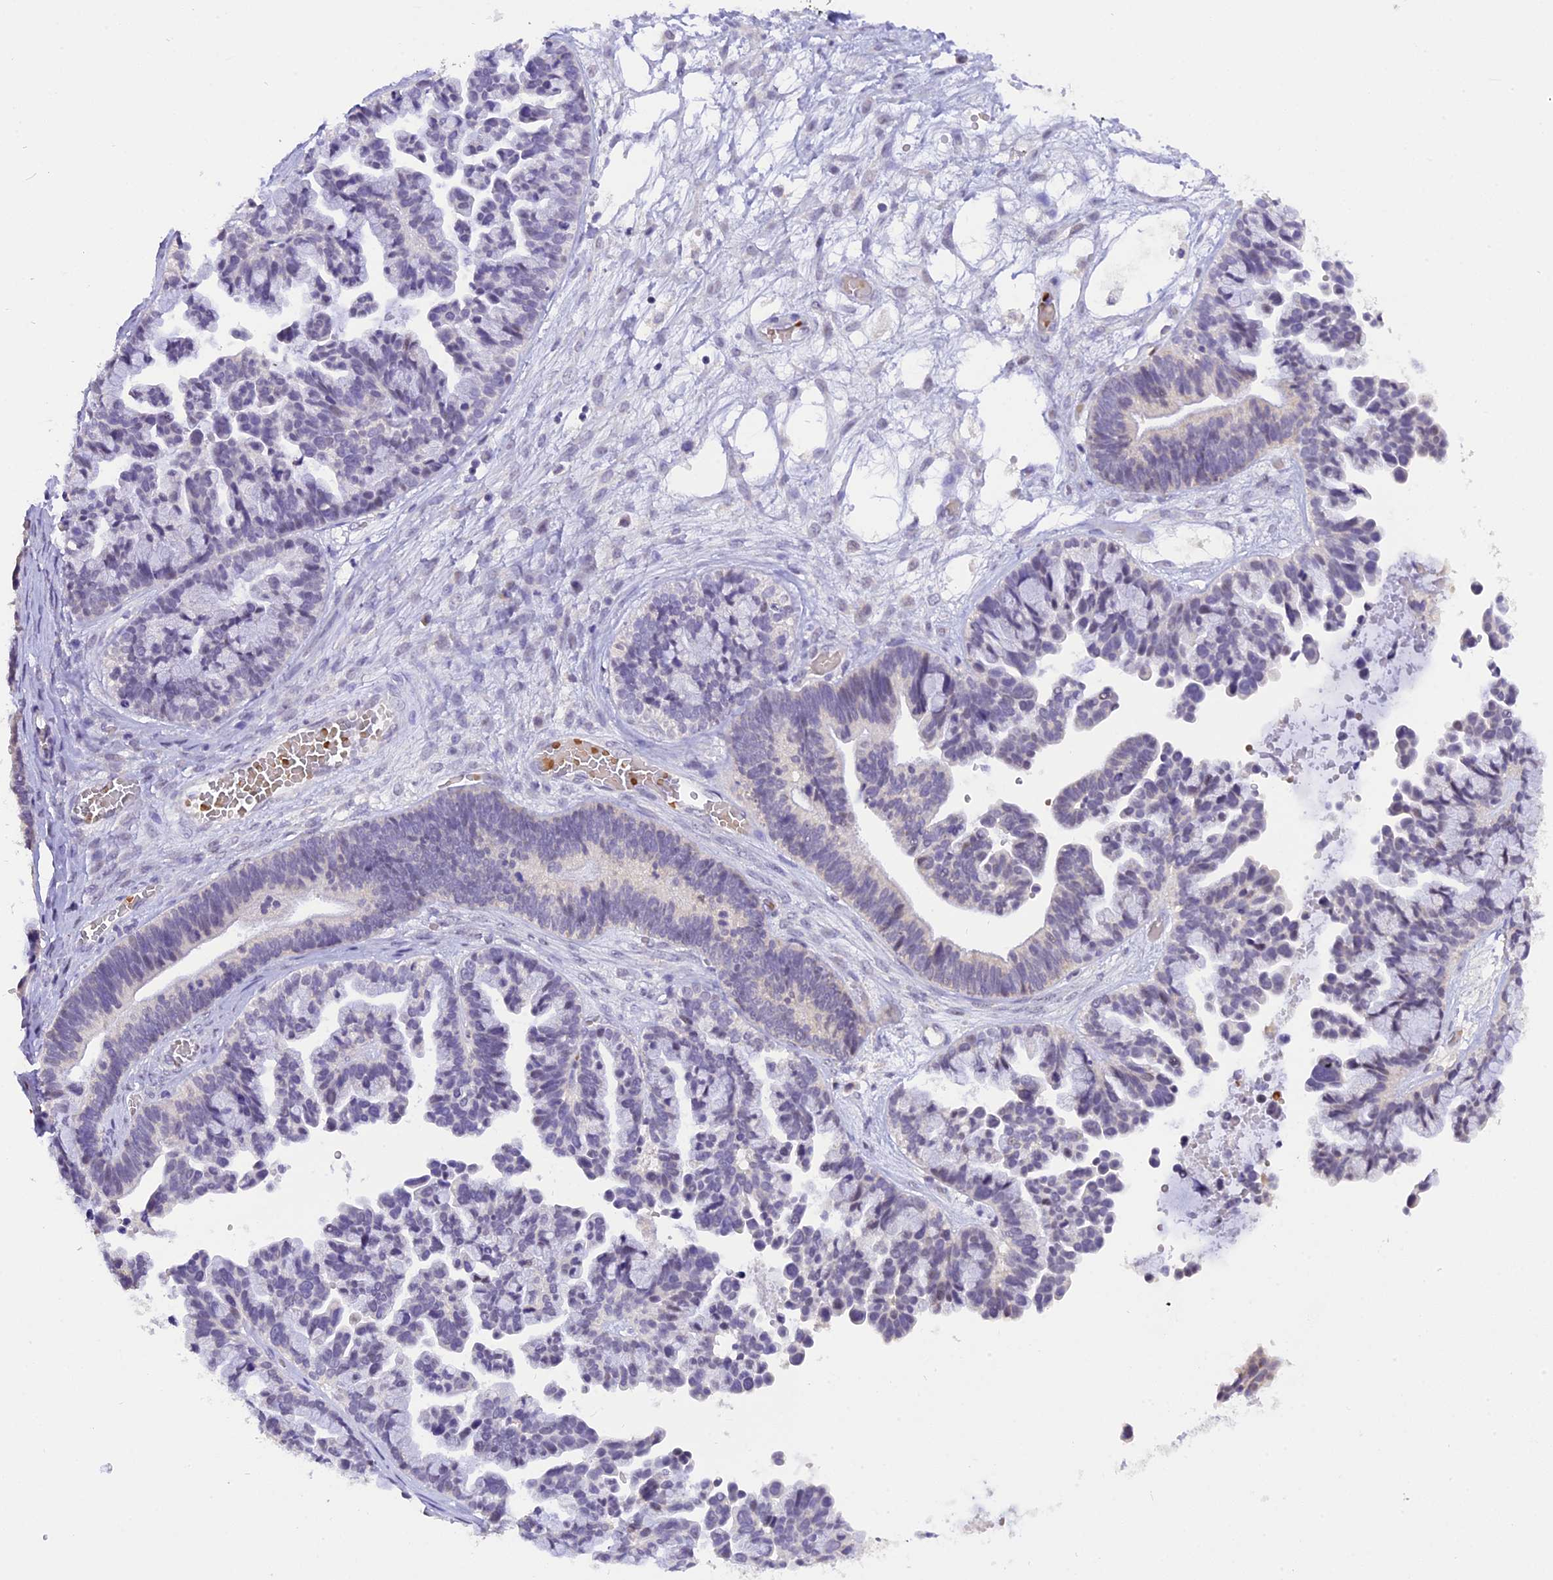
{"staining": {"intensity": "negative", "quantity": "none", "location": "none"}, "tissue": "ovarian cancer", "cell_type": "Tumor cells", "image_type": "cancer", "snomed": [{"axis": "morphology", "description": "Cystadenocarcinoma, serous, NOS"}, {"axis": "topography", "description": "Ovary"}], "caption": "IHC of human serous cystadenocarcinoma (ovarian) displays no expression in tumor cells.", "gene": "AHSP", "patient": {"sex": "female", "age": 56}}